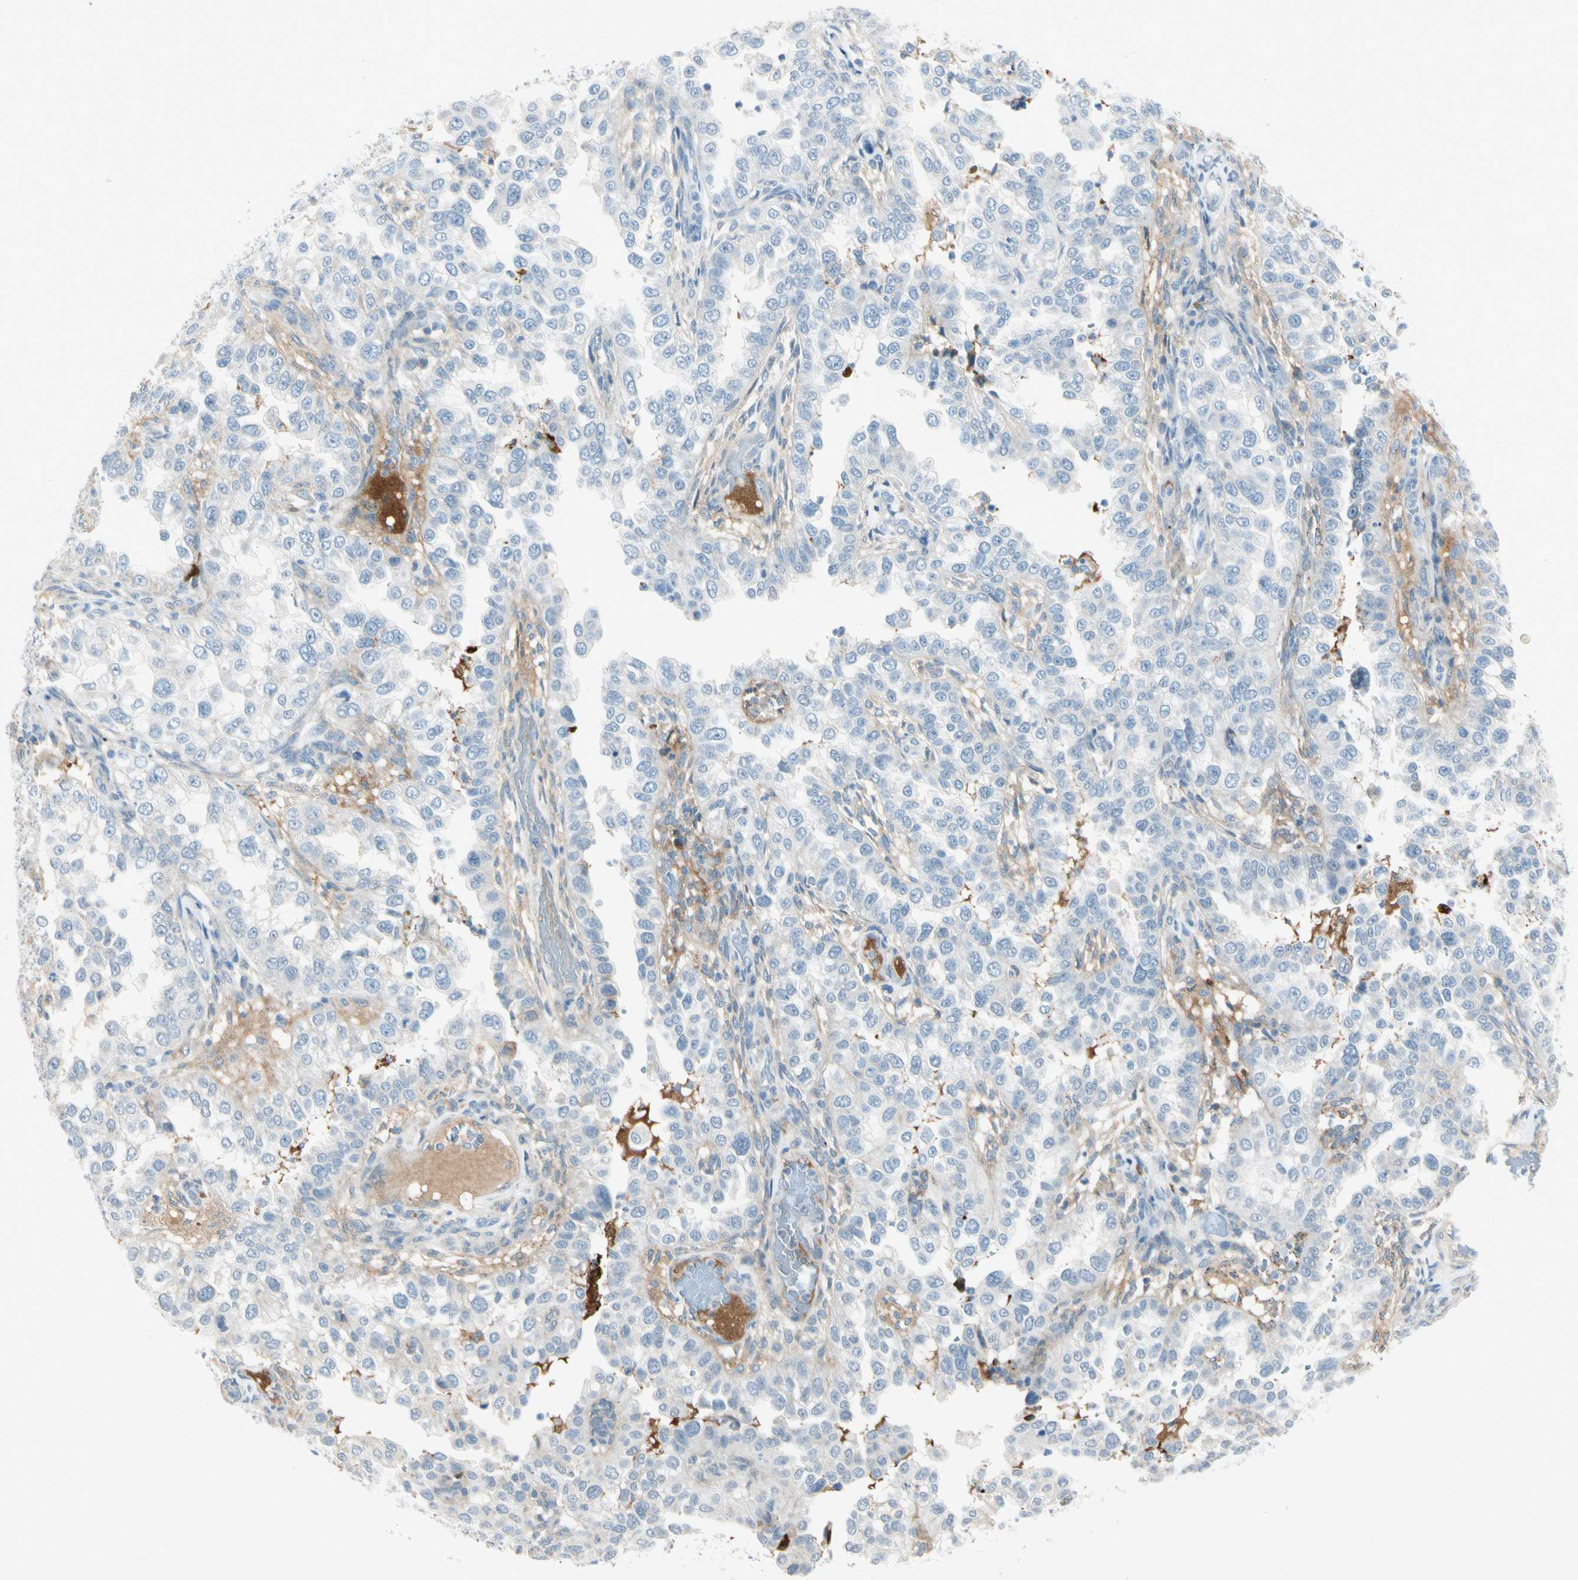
{"staining": {"intensity": "negative", "quantity": "none", "location": "none"}, "tissue": "endometrial cancer", "cell_type": "Tumor cells", "image_type": "cancer", "snomed": [{"axis": "morphology", "description": "Adenocarcinoma, NOS"}, {"axis": "topography", "description": "Endometrium"}], "caption": "Human adenocarcinoma (endometrial) stained for a protein using immunohistochemistry (IHC) displays no staining in tumor cells.", "gene": "SERPIND1", "patient": {"sex": "female", "age": 85}}